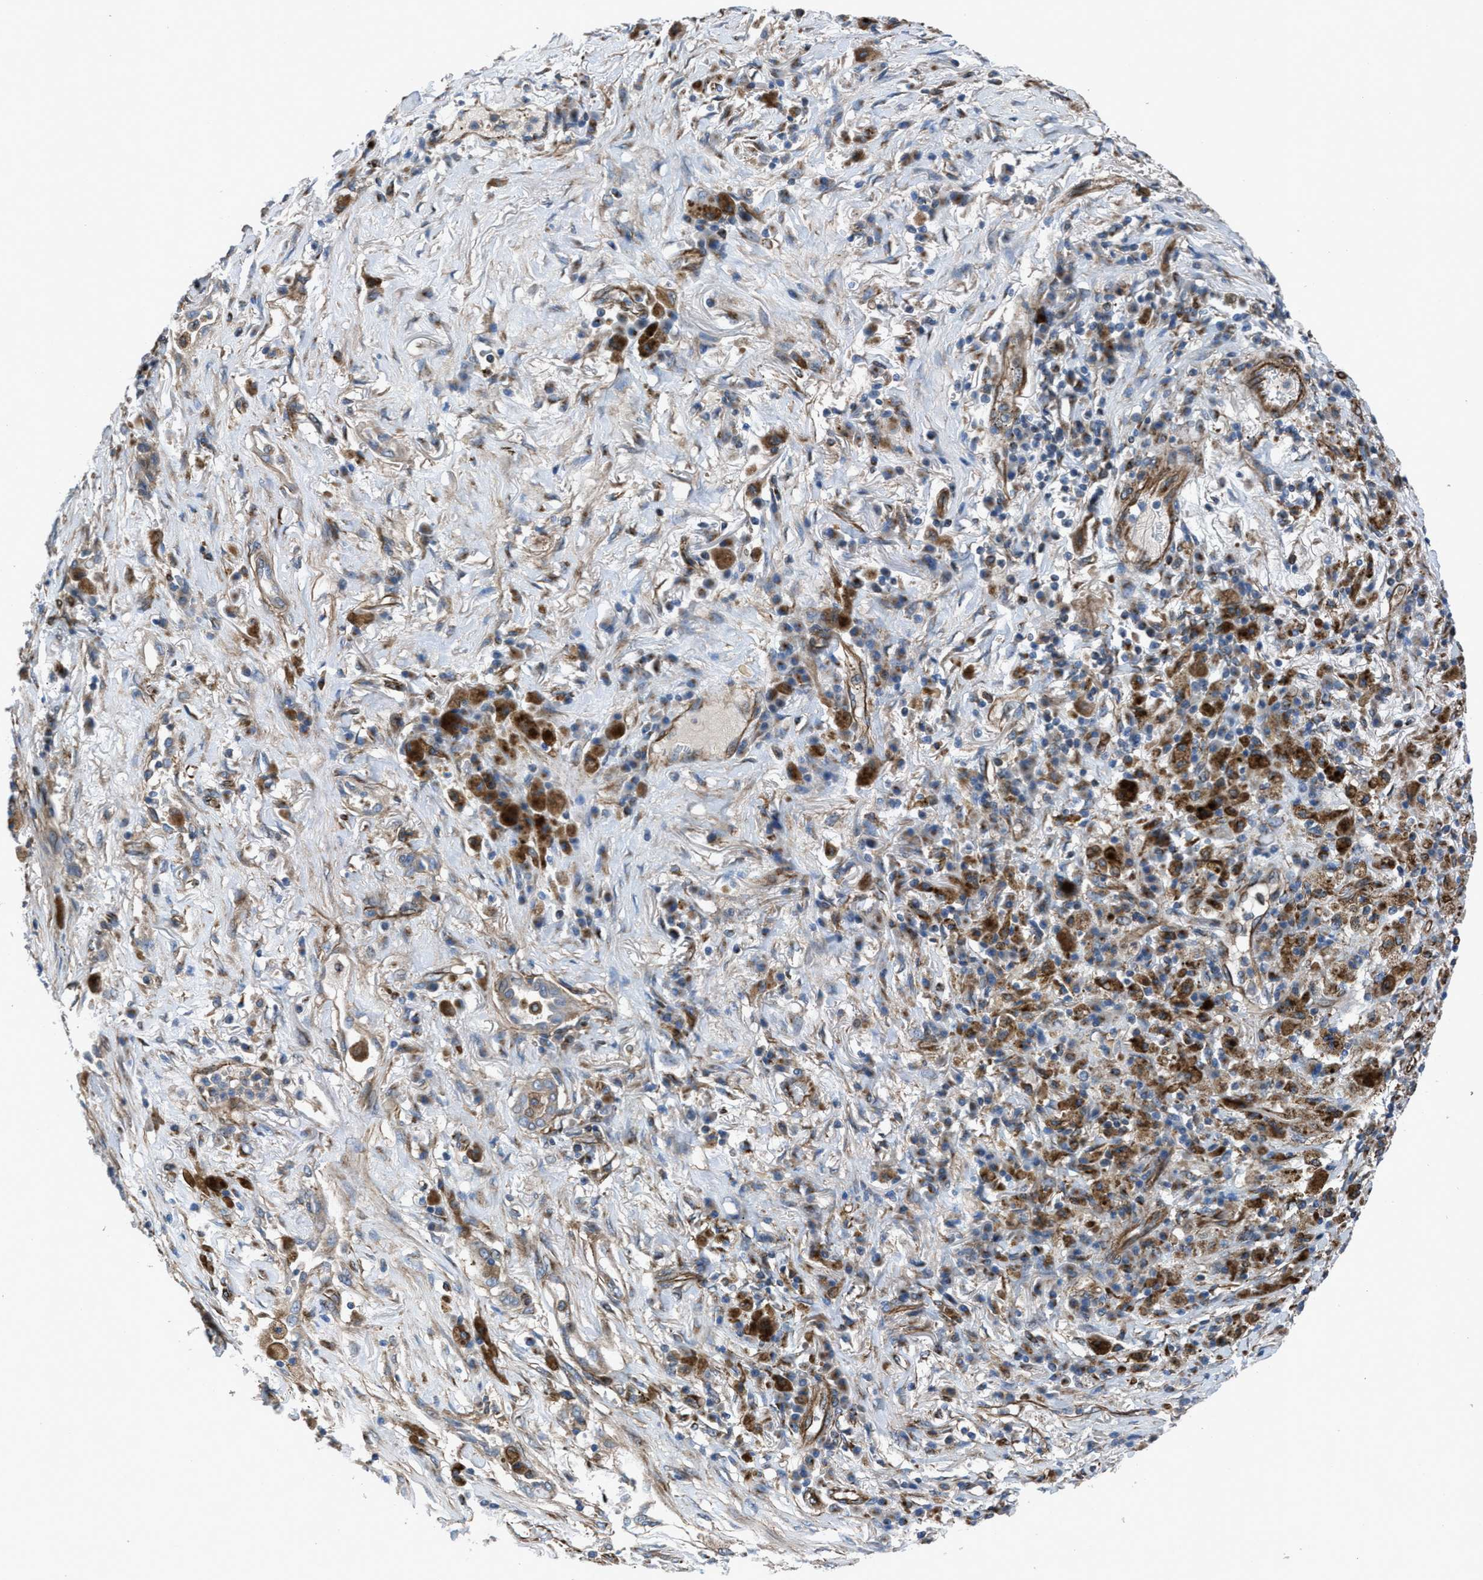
{"staining": {"intensity": "weak", "quantity": "<25%", "location": "cytoplasmic/membranous"}, "tissue": "lung cancer", "cell_type": "Tumor cells", "image_type": "cancer", "snomed": [{"axis": "morphology", "description": "Squamous cell carcinoma, NOS"}, {"axis": "topography", "description": "Lung"}], "caption": "Tumor cells are negative for brown protein staining in lung squamous cell carcinoma.", "gene": "SLC6A9", "patient": {"sex": "male", "age": 61}}